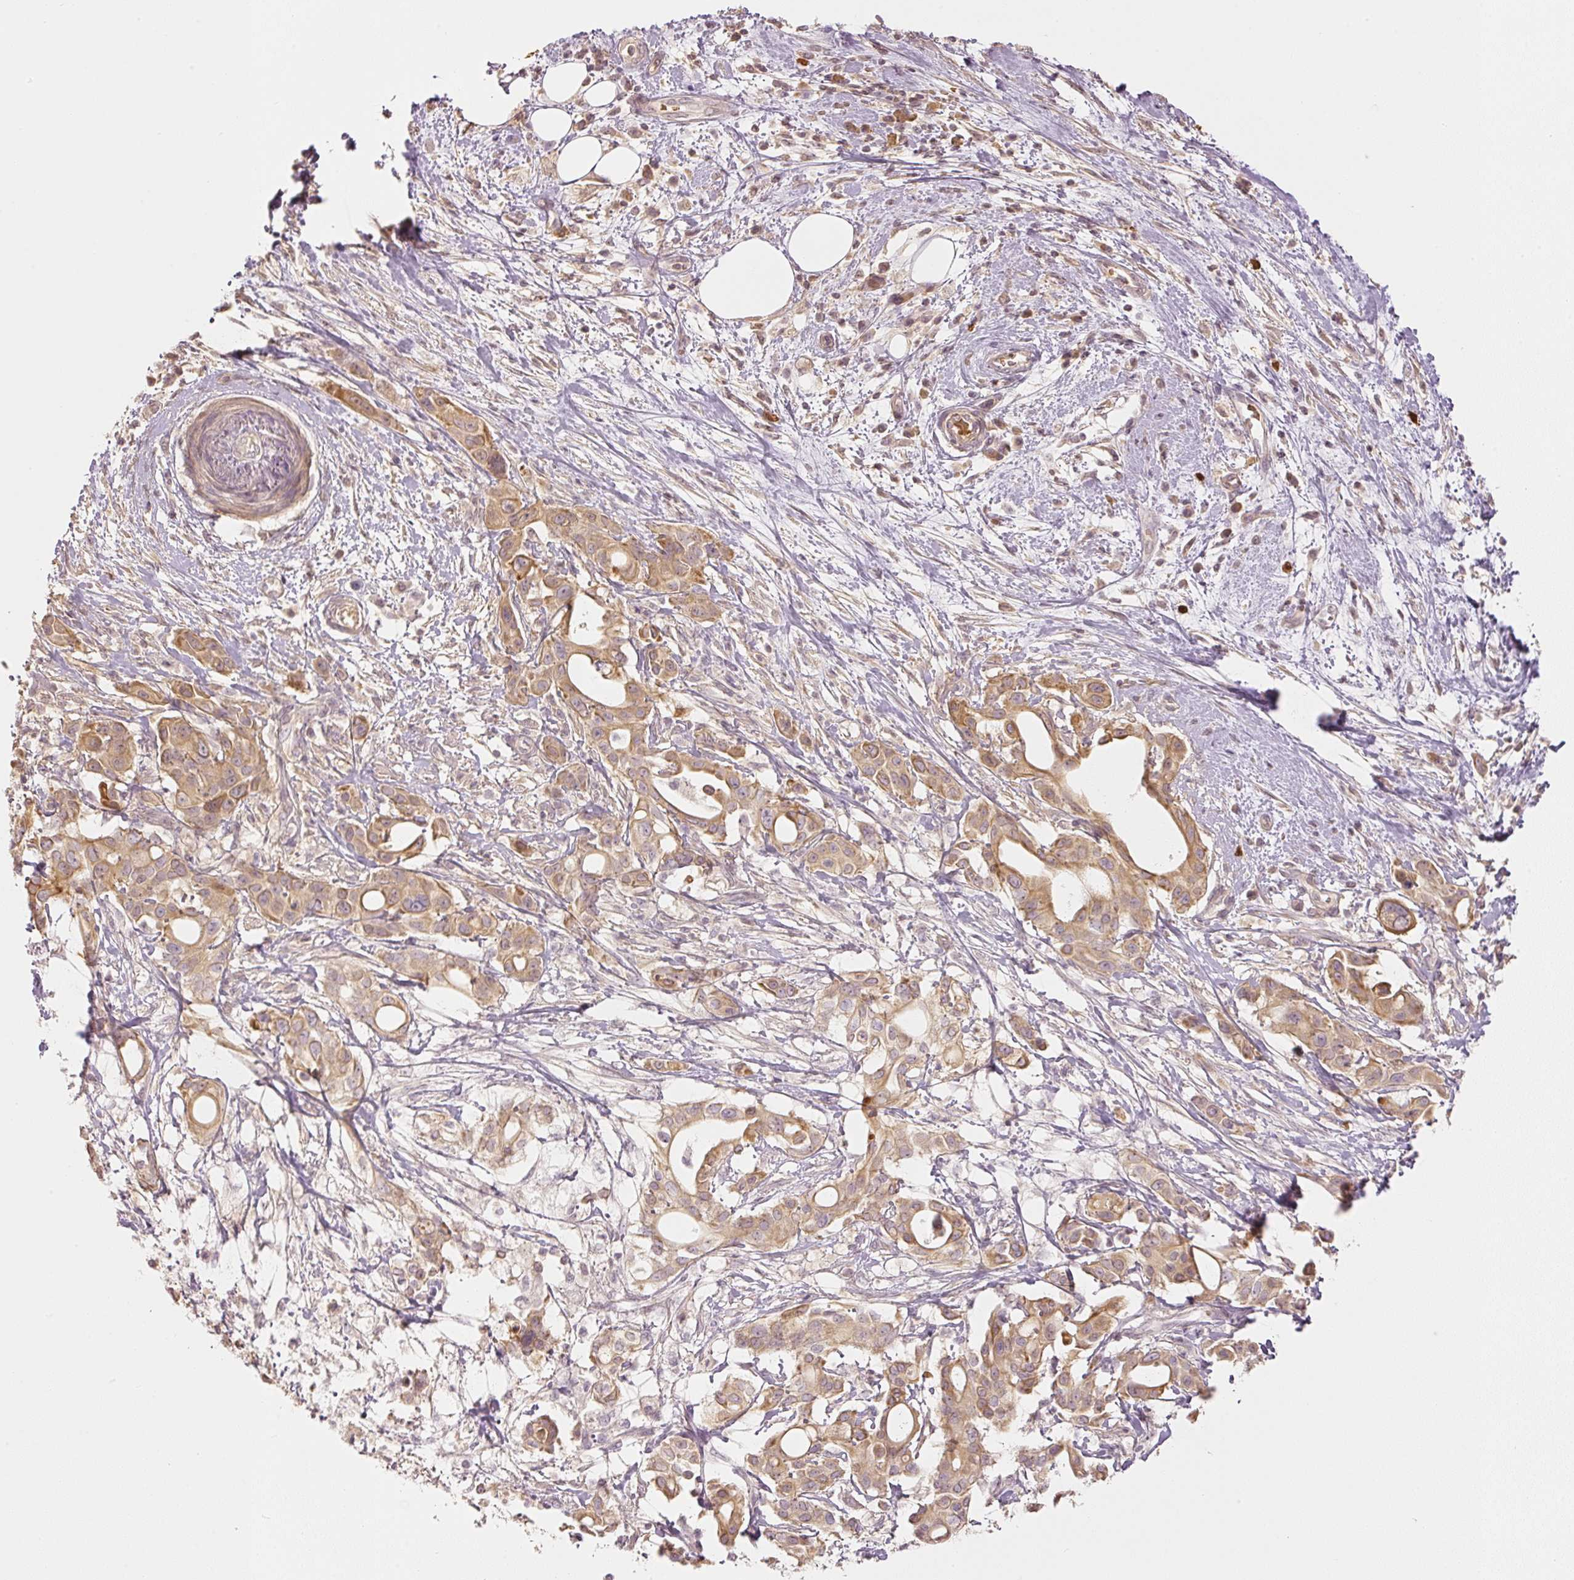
{"staining": {"intensity": "moderate", "quantity": ">75%", "location": "cytoplasmic/membranous"}, "tissue": "pancreatic cancer", "cell_type": "Tumor cells", "image_type": "cancer", "snomed": [{"axis": "morphology", "description": "Adenocarcinoma, NOS"}, {"axis": "topography", "description": "Pancreas"}], "caption": "Human pancreatic adenocarcinoma stained with a protein marker demonstrates moderate staining in tumor cells.", "gene": "GZMA", "patient": {"sex": "female", "age": 68}}